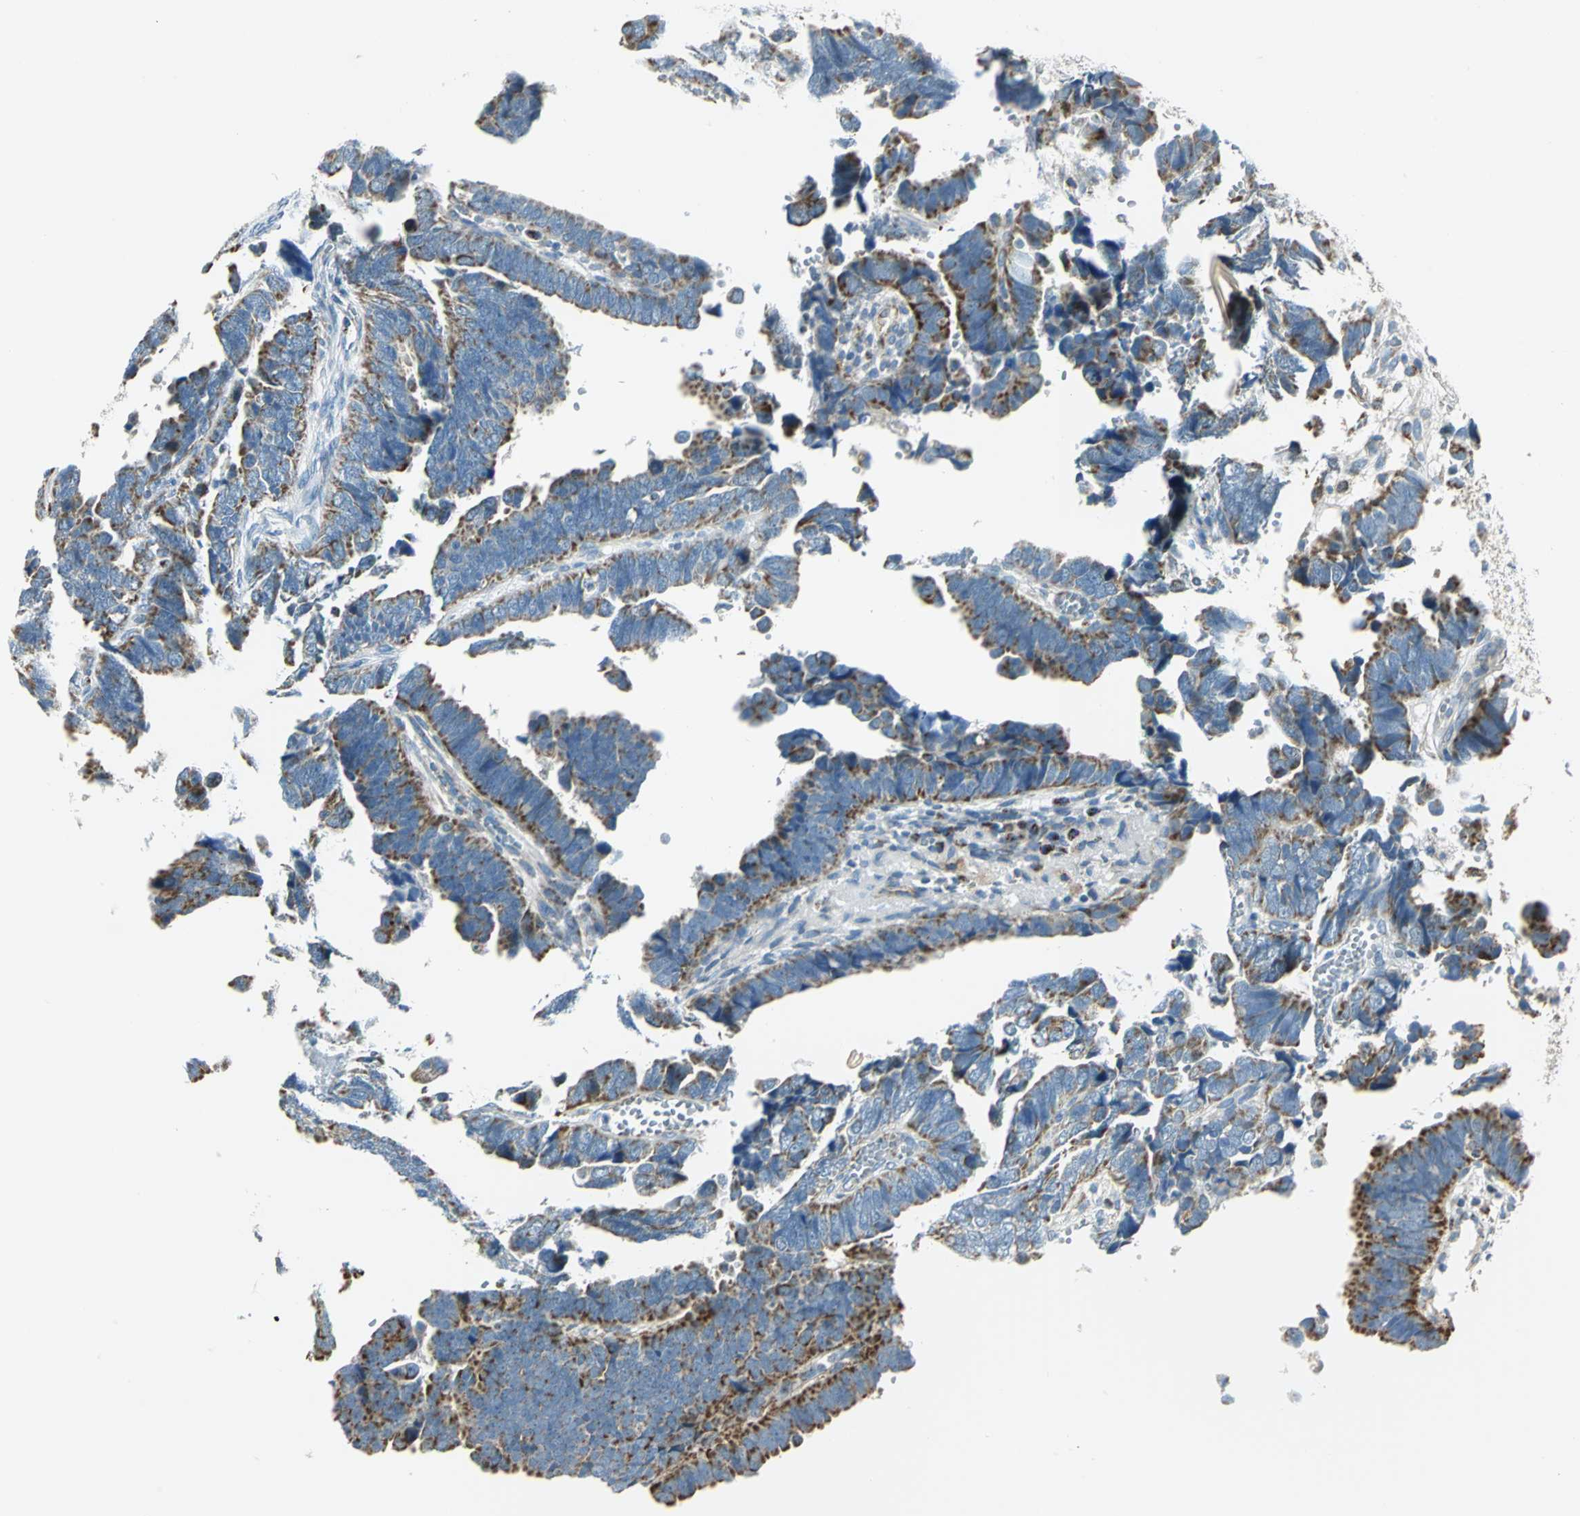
{"staining": {"intensity": "moderate", "quantity": ">75%", "location": "cytoplasmic/membranous"}, "tissue": "endometrial cancer", "cell_type": "Tumor cells", "image_type": "cancer", "snomed": [{"axis": "morphology", "description": "Adenocarcinoma, NOS"}, {"axis": "topography", "description": "Endometrium"}], "caption": "Protein analysis of adenocarcinoma (endometrial) tissue reveals moderate cytoplasmic/membranous positivity in approximately >75% of tumor cells.", "gene": "ACADM", "patient": {"sex": "female", "age": 75}}